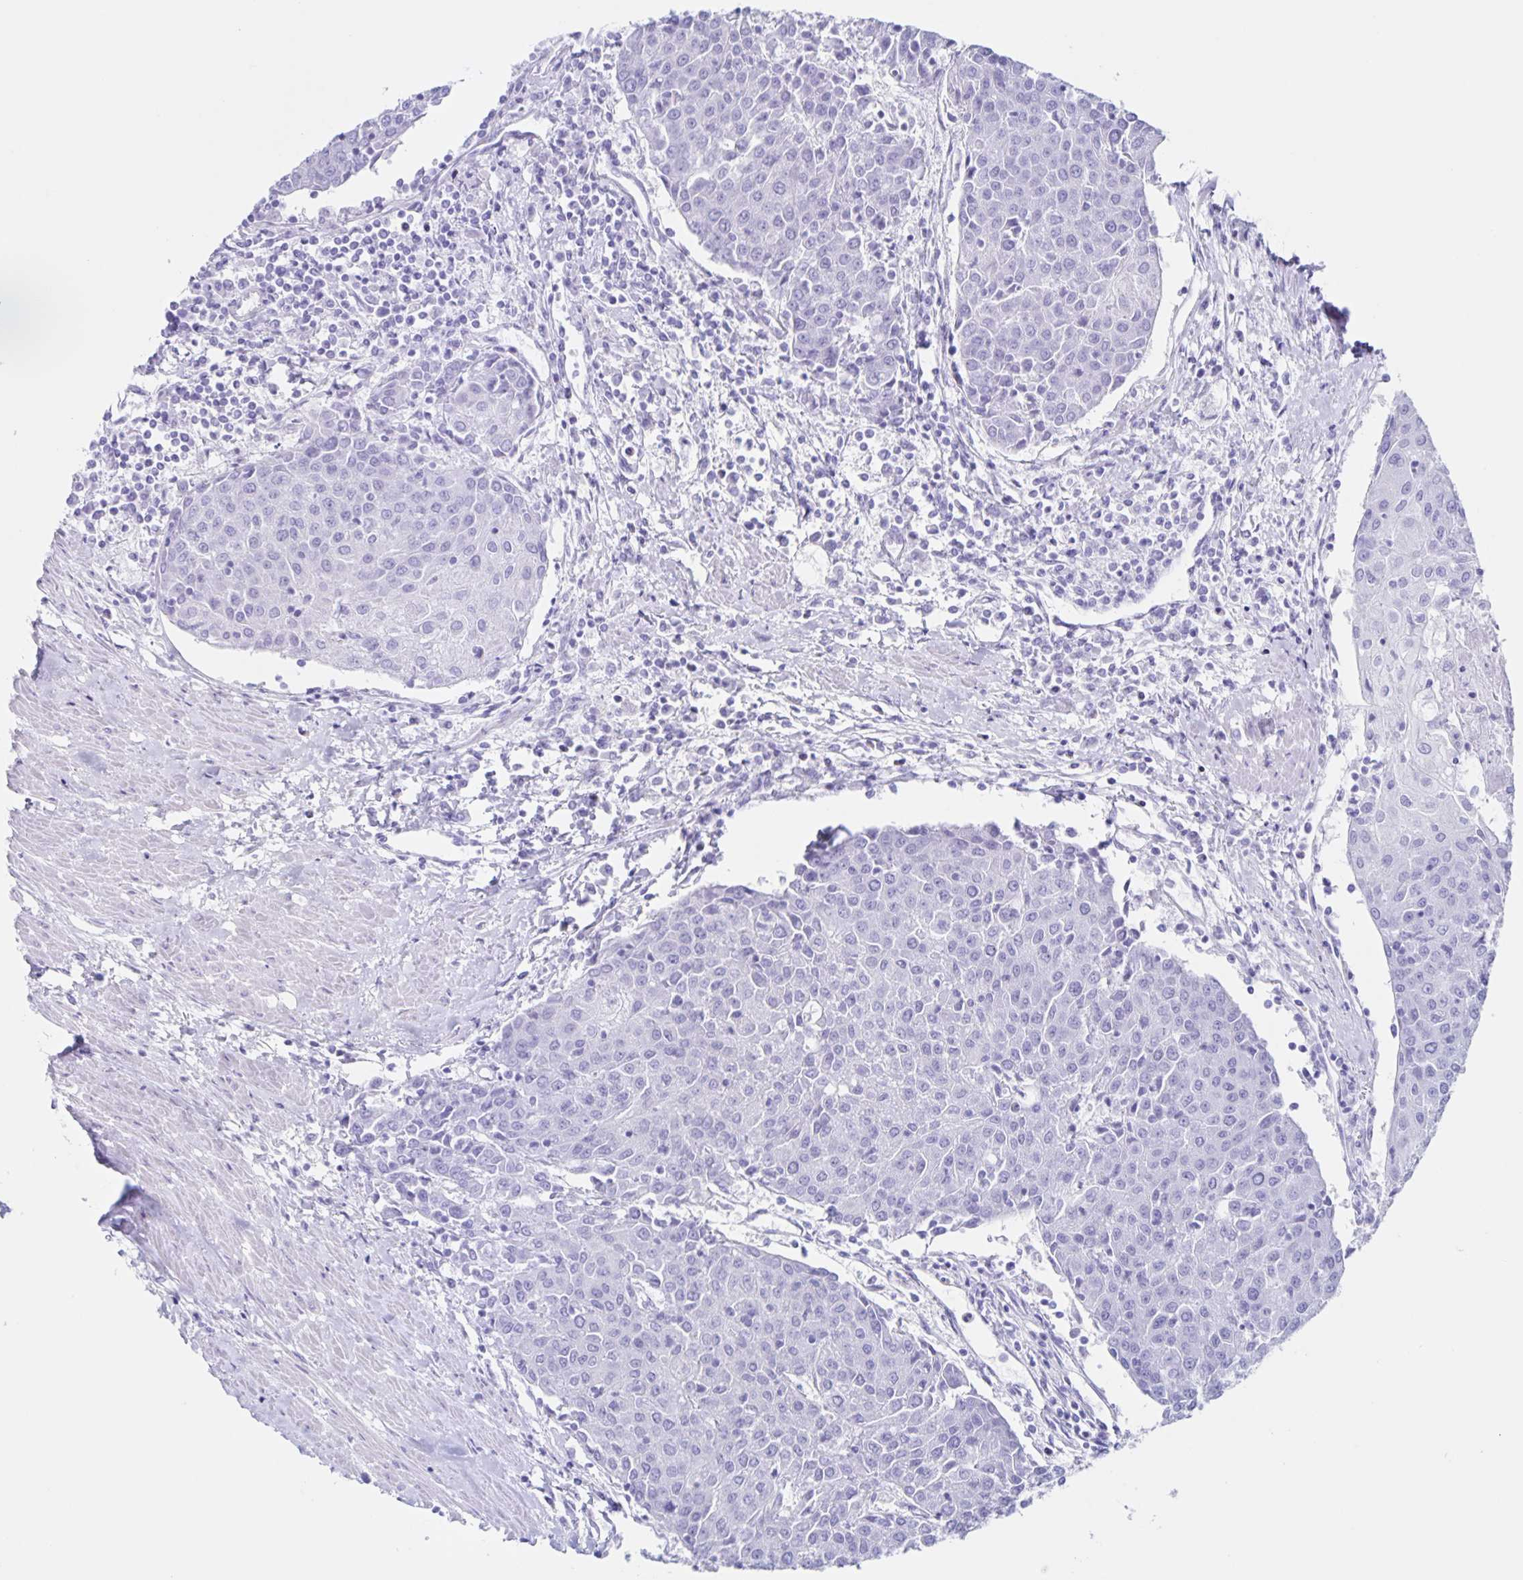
{"staining": {"intensity": "negative", "quantity": "none", "location": "none"}, "tissue": "urothelial cancer", "cell_type": "Tumor cells", "image_type": "cancer", "snomed": [{"axis": "morphology", "description": "Urothelial carcinoma, High grade"}, {"axis": "topography", "description": "Urinary bladder"}], "caption": "Immunohistochemical staining of urothelial carcinoma (high-grade) demonstrates no significant expression in tumor cells.", "gene": "C12orf56", "patient": {"sex": "female", "age": 85}}